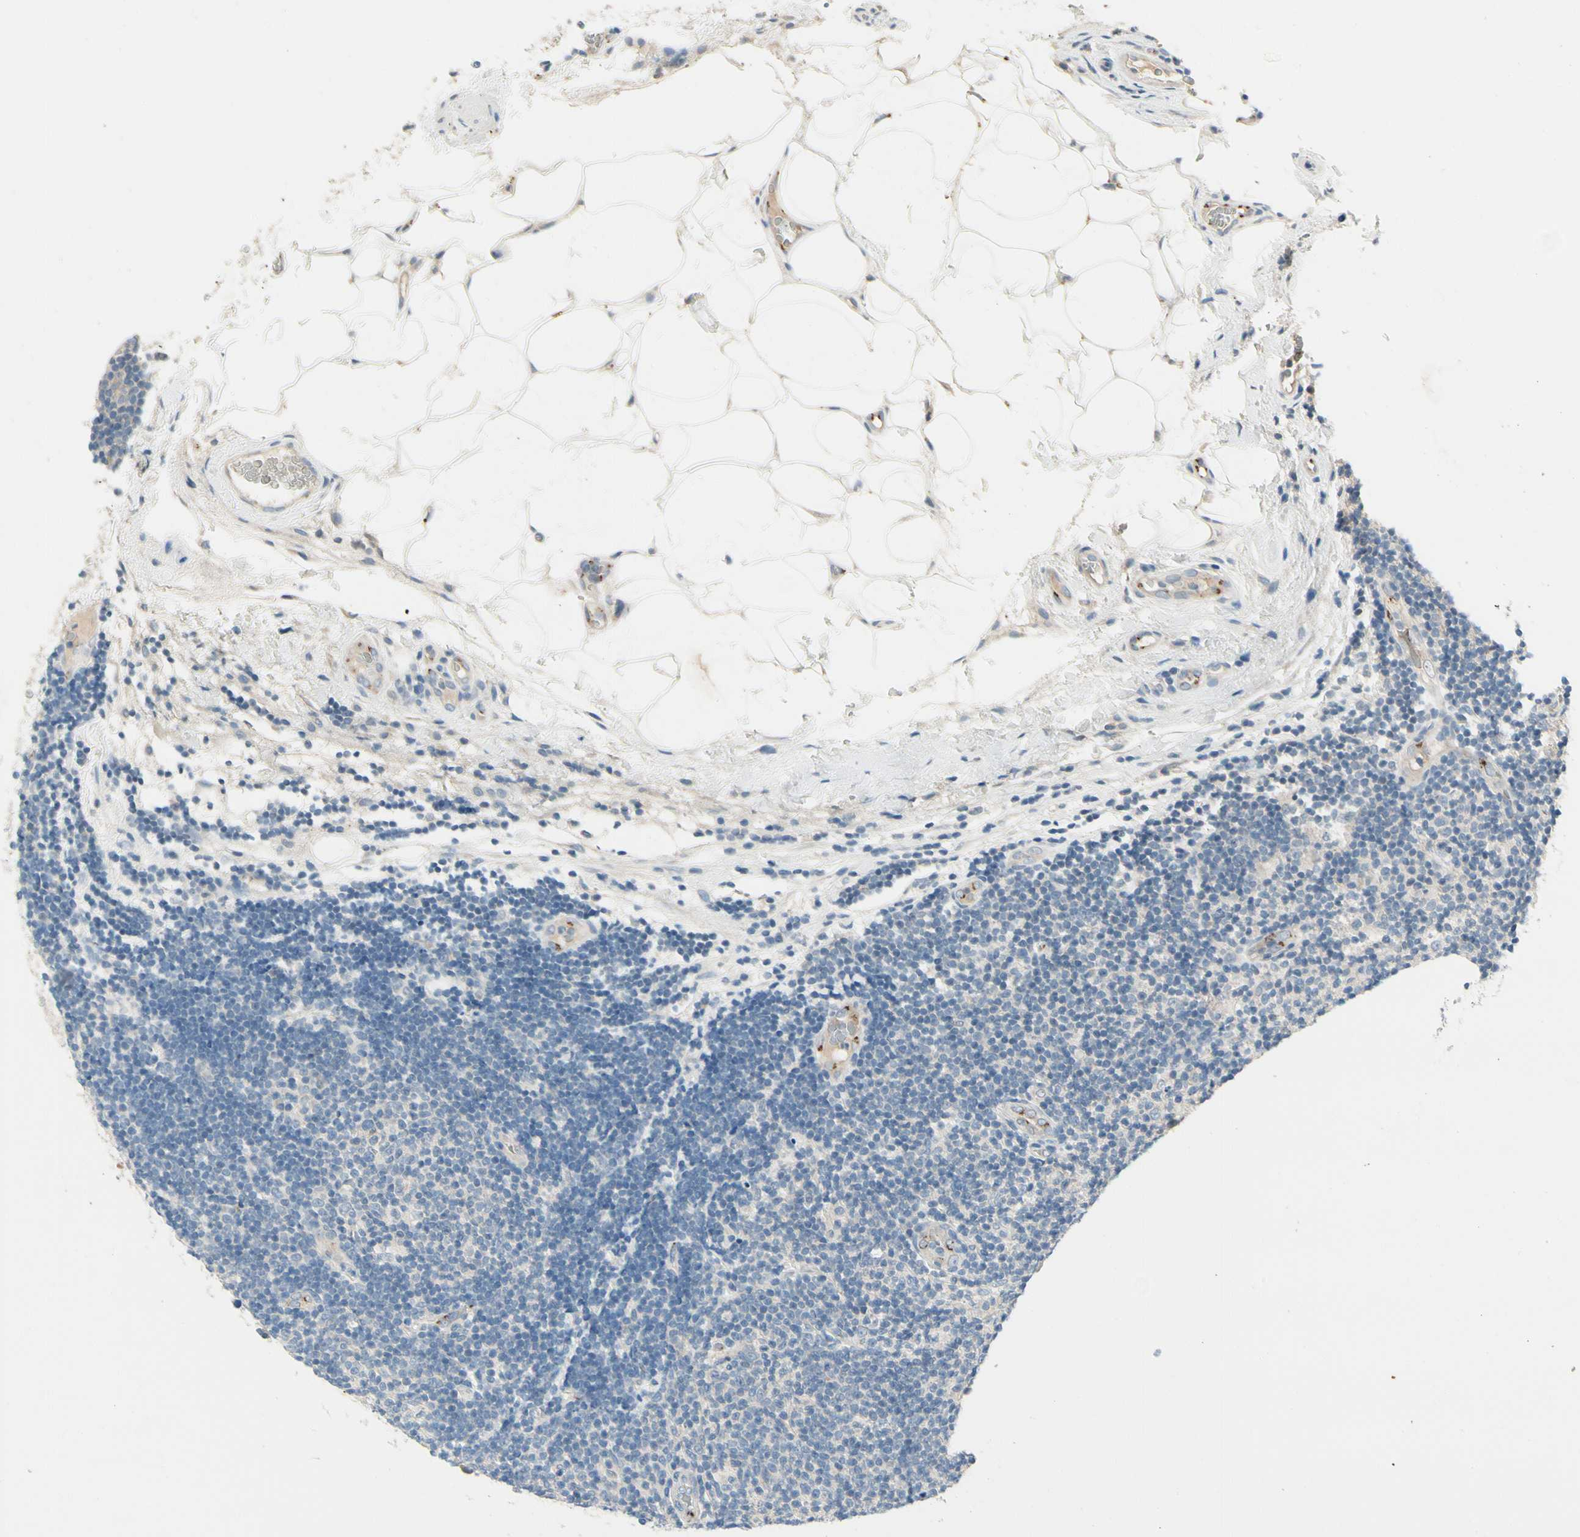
{"staining": {"intensity": "weak", "quantity": "<25%", "location": "cytoplasmic/membranous"}, "tissue": "lymphoma", "cell_type": "Tumor cells", "image_type": "cancer", "snomed": [{"axis": "morphology", "description": "Malignant lymphoma, non-Hodgkin's type, Low grade"}, {"axis": "topography", "description": "Lymph node"}], "caption": "The photomicrograph reveals no significant staining in tumor cells of lymphoma. (DAB (3,3'-diaminobenzidine) IHC visualized using brightfield microscopy, high magnification).", "gene": "MANSC1", "patient": {"sex": "male", "age": 83}}